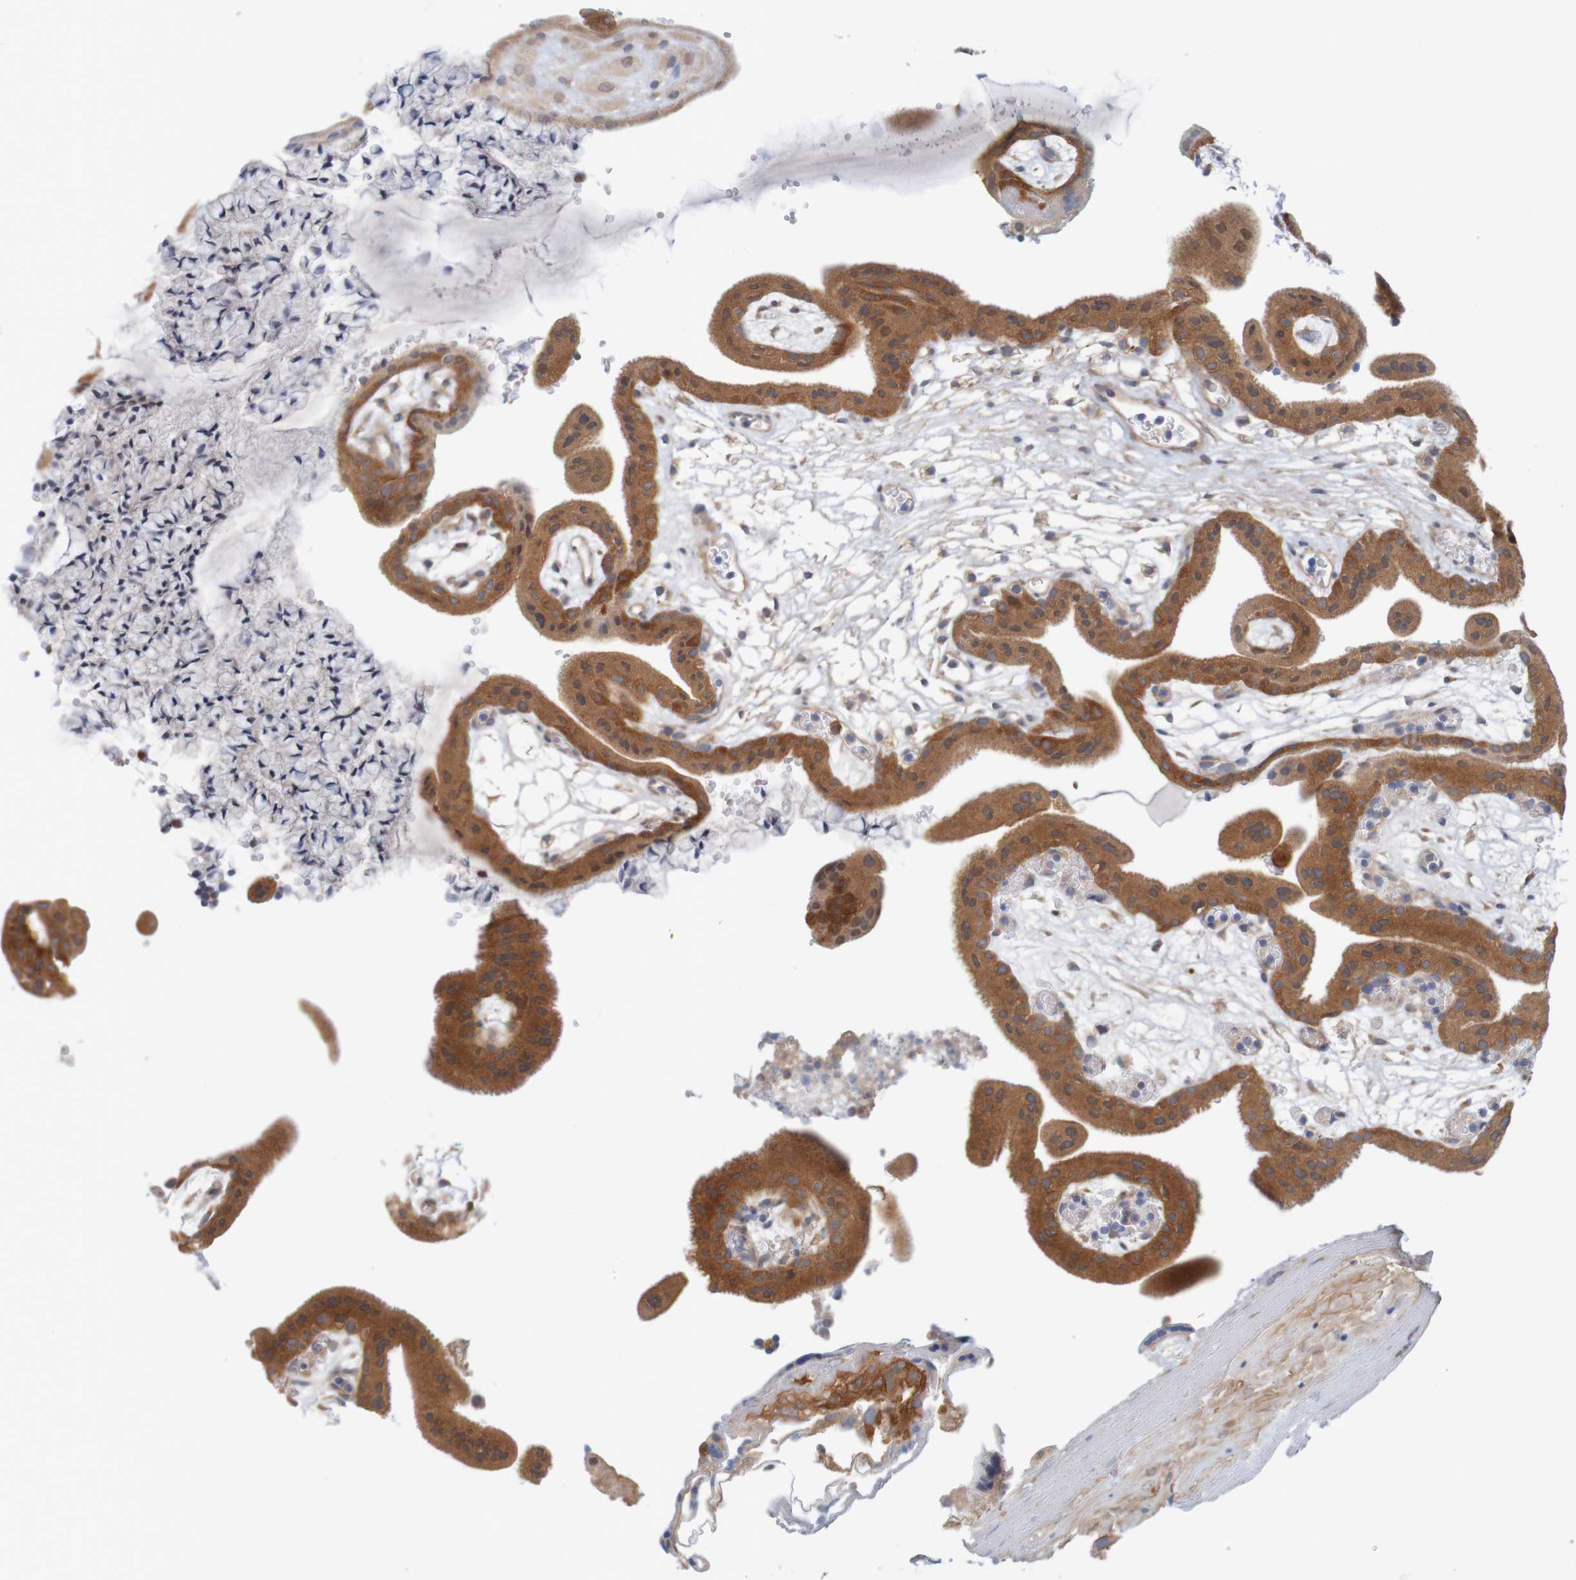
{"staining": {"intensity": "strong", "quantity": ">75%", "location": "cytoplasmic/membranous"}, "tissue": "placenta", "cell_type": "Decidual cells", "image_type": "normal", "snomed": [{"axis": "morphology", "description": "Normal tissue, NOS"}, {"axis": "topography", "description": "Placenta"}], "caption": "Strong cytoplasmic/membranous positivity for a protein is present in approximately >75% of decidual cells of unremarkable placenta using IHC.", "gene": "NAV2", "patient": {"sex": "female", "age": 18}}